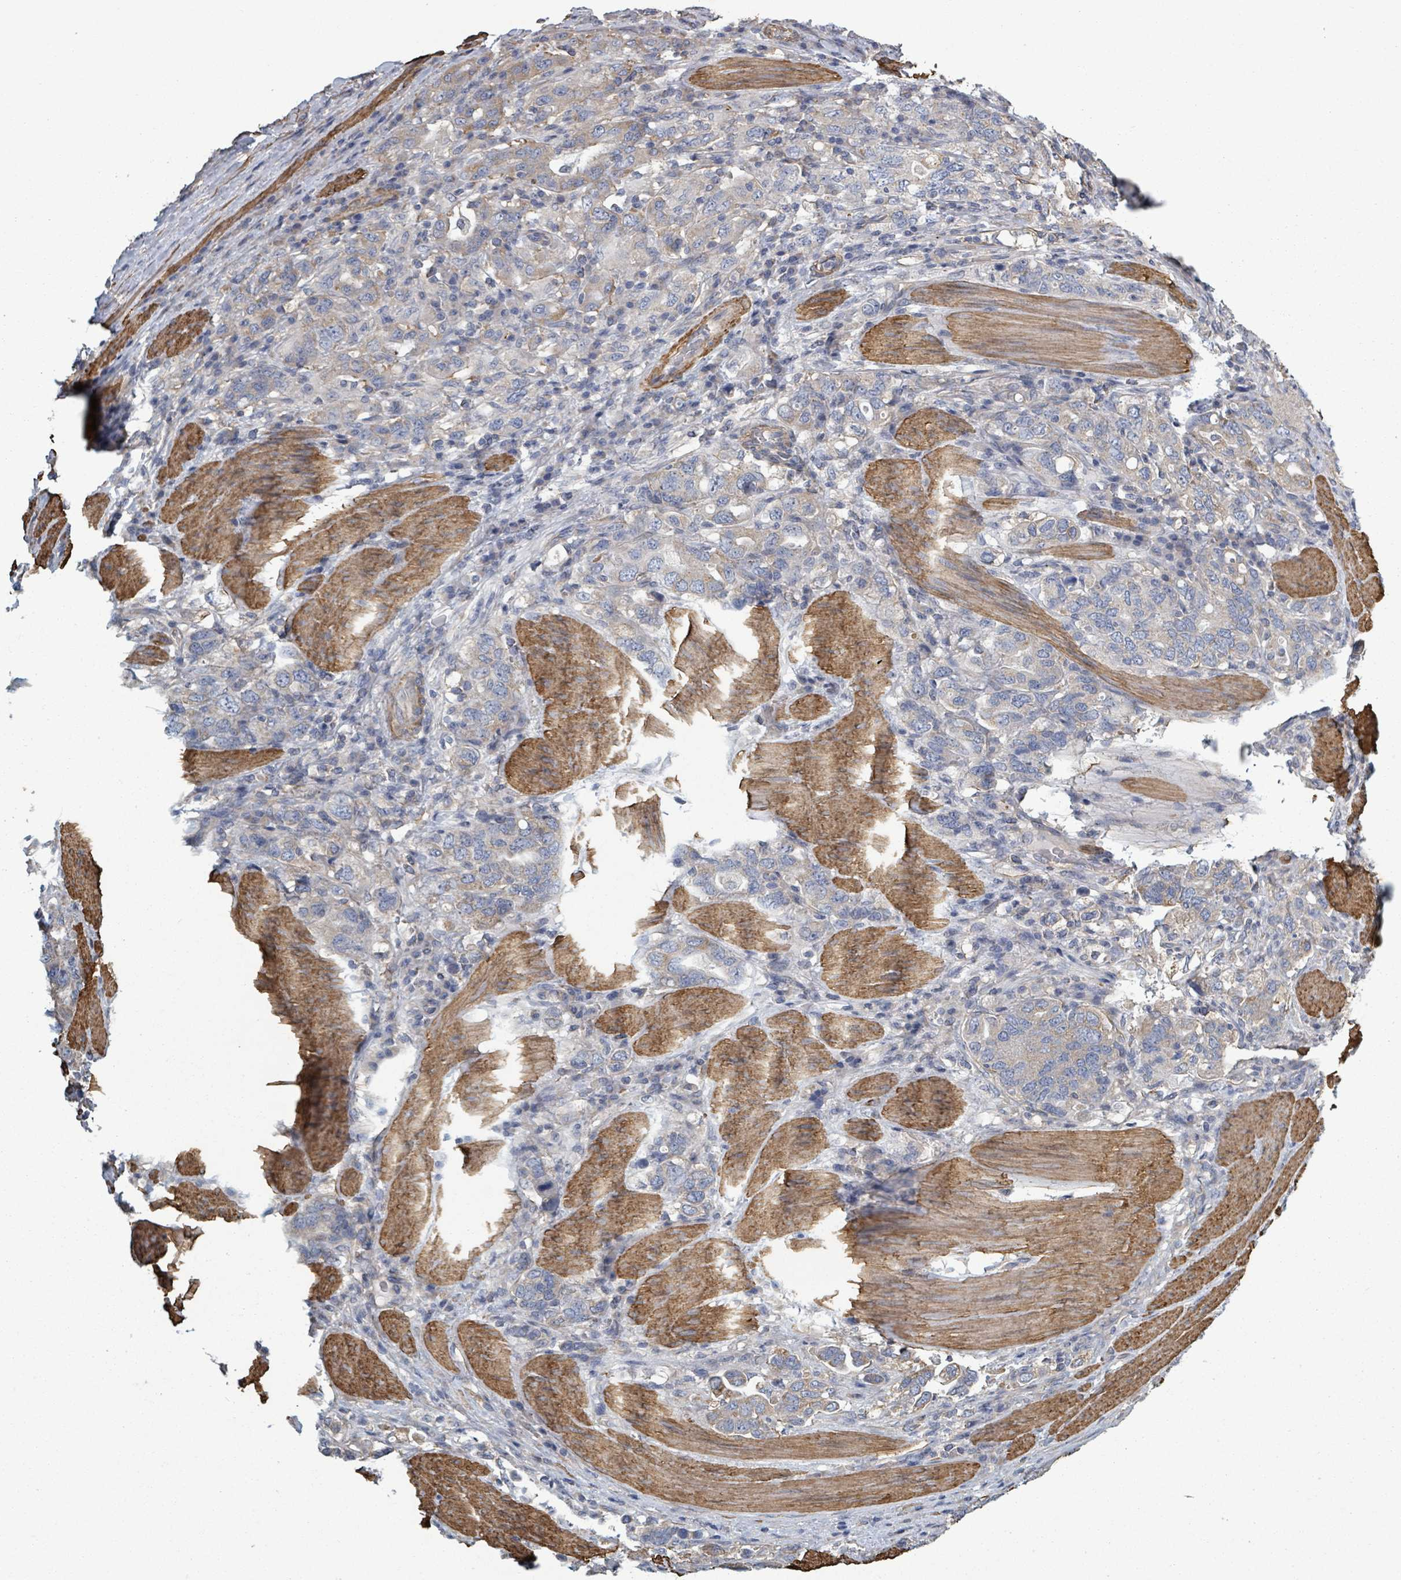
{"staining": {"intensity": "weak", "quantity": "<25%", "location": "cytoplasmic/membranous"}, "tissue": "stomach cancer", "cell_type": "Tumor cells", "image_type": "cancer", "snomed": [{"axis": "morphology", "description": "Adenocarcinoma, NOS"}, {"axis": "topography", "description": "Stomach, upper"}, {"axis": "topography", "description": "Stomach"}], "caption": "A high-resolution histopathology image shows immunohistochemistry (IHC) staining of stomach adenocarcinoma, which demonstrates no significant staining in tumor cells. (DAB (3,3'-diaminobenzidine) immunohistochemistry (IHC), high magnification).", "gene": "ADCK1", "patient": {"sex": "male", "age": 62}}